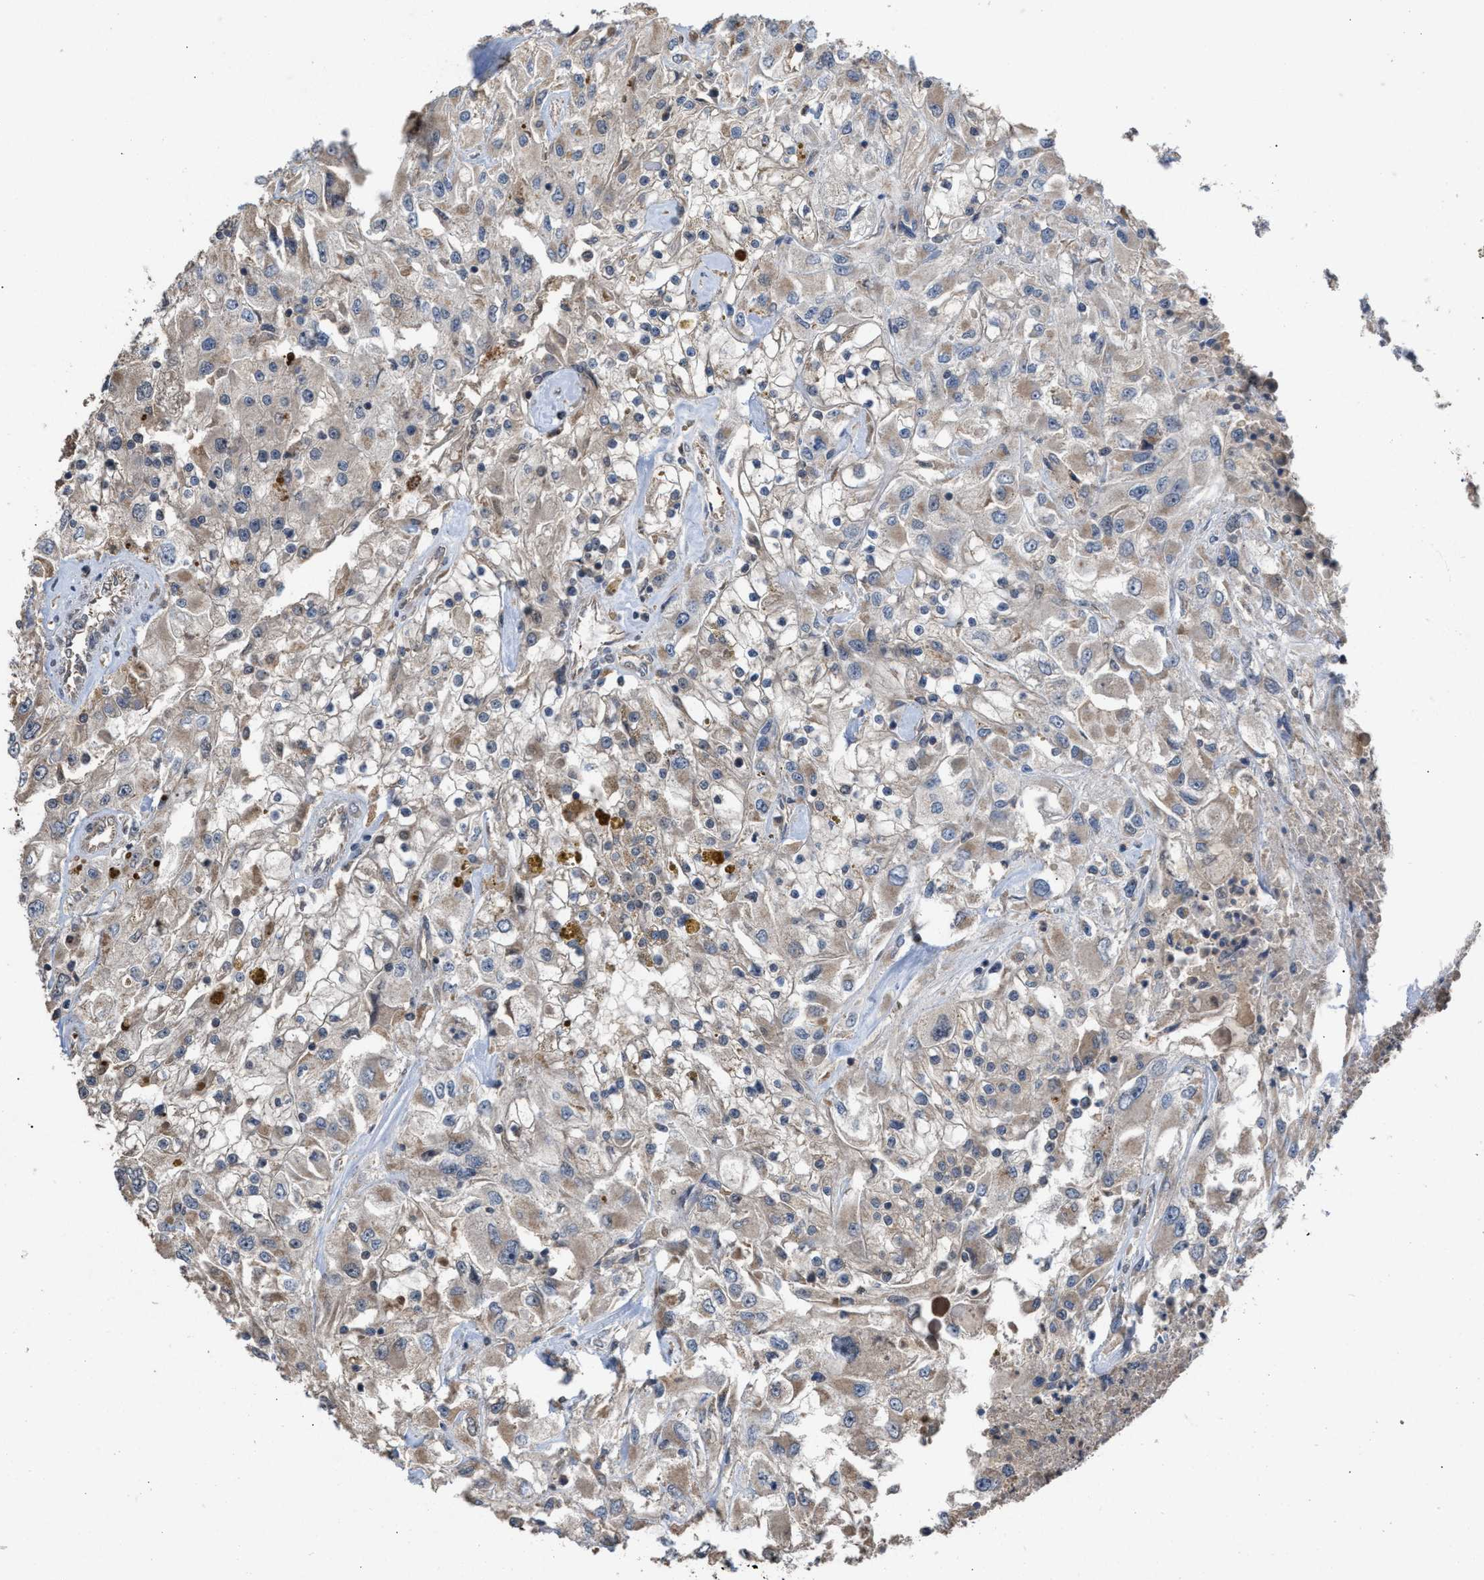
{"staining": {"intensity": "weak", "quantity": "25%-75%", "location": "cytoplasmic/membranous"}, "tissue": "renal cancer", "cell_type": "Tumor cells", "image_type": "cancer", "snomed": [{"axis": "morphology", "description": "Adenocarcinoma, NOS"}, {"axis": "topography", "description": "Kidney"}], "caption": "Tumor cells show low levels of weak cytoplasmic/membranous positivity in about 25%-75% of cells in human renal adenocarcinoma.", "gene": "C9orf78", "patient": {"sex": "female", "age": 52}}